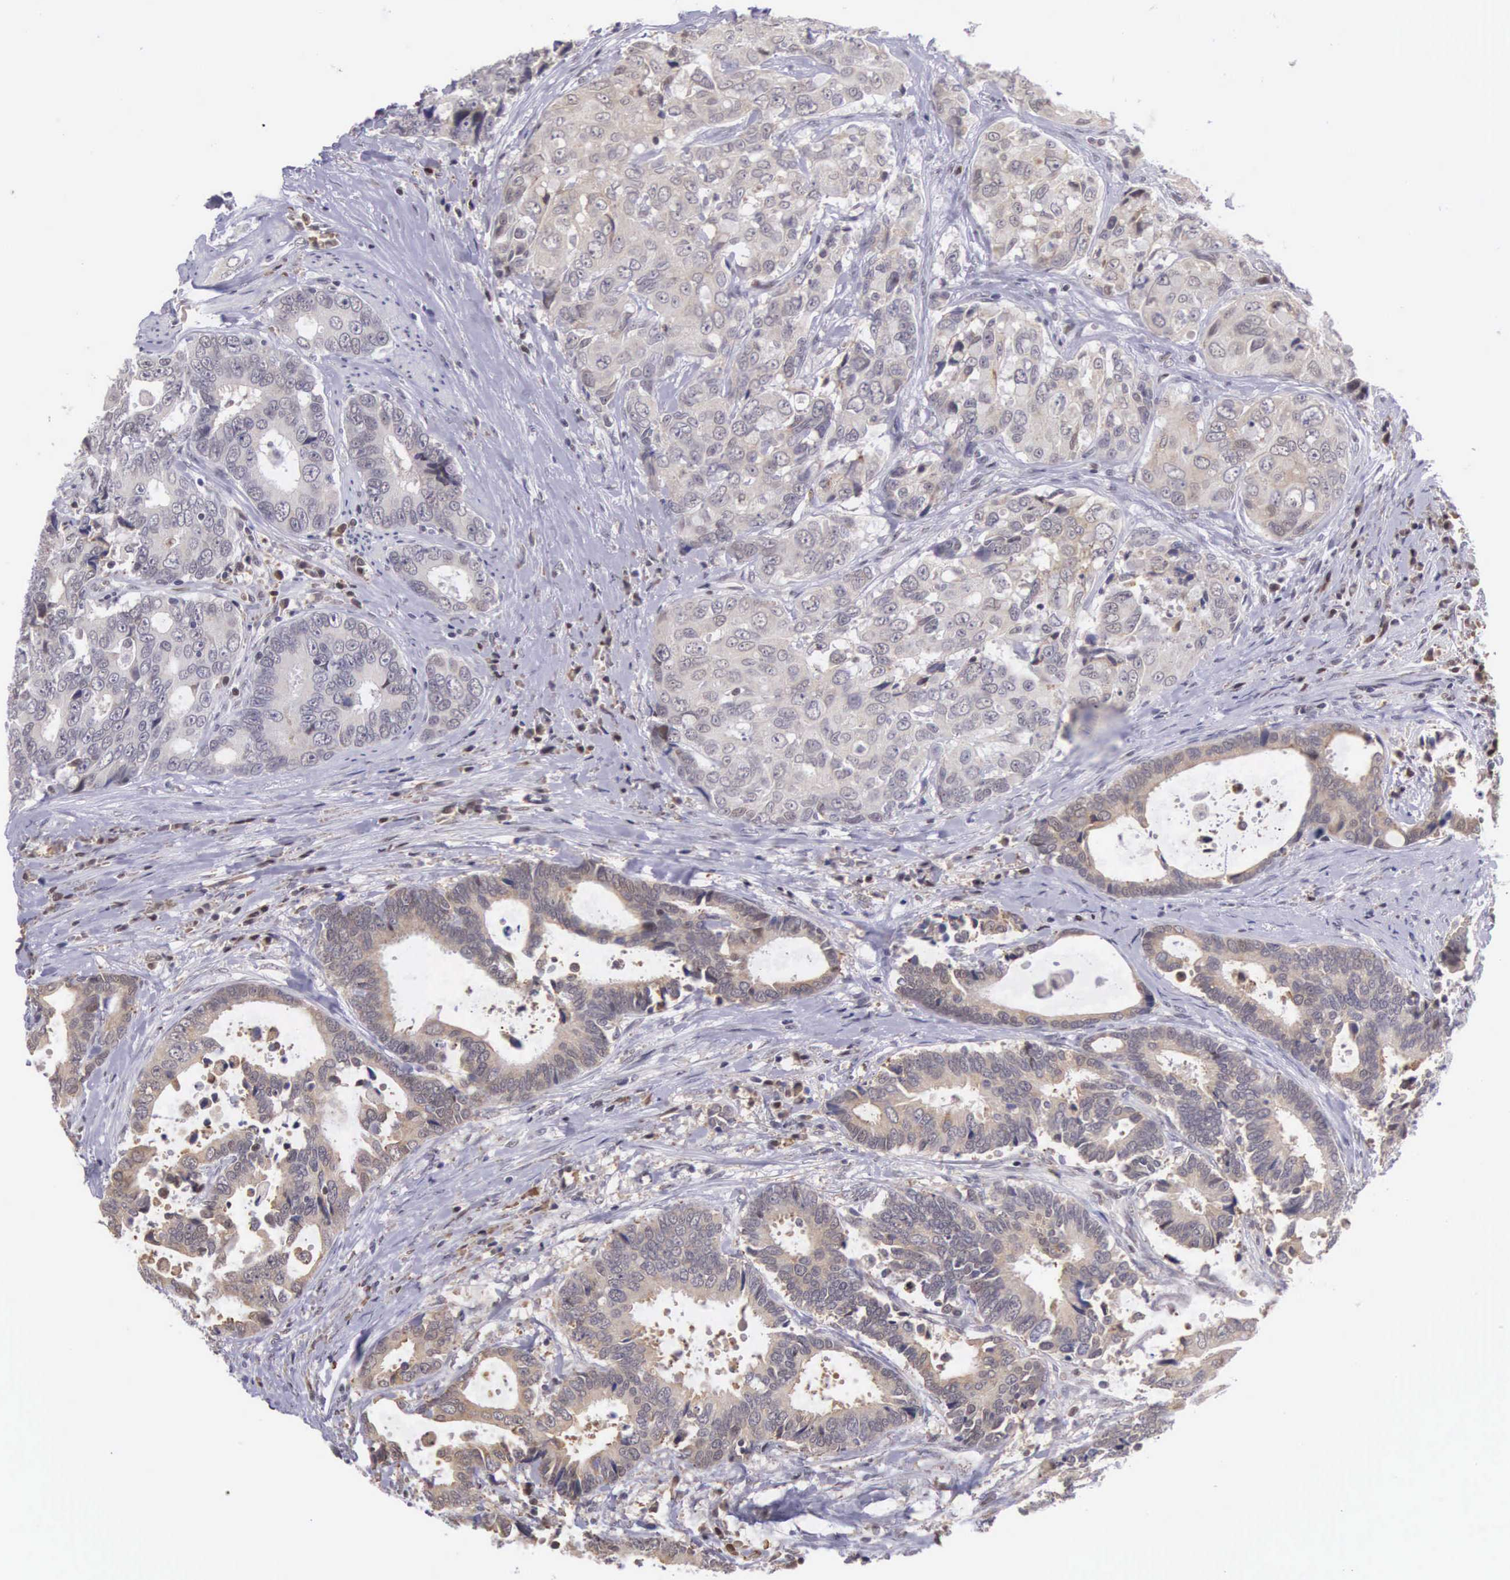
{"staining": {"intensity": "weak", "quantity": ">75%", "location": "cytoplasmic/membranous"}, "tissue": "colorectal cancer", "cell_type": "Tumor cells", "image_type": "cancer", "snomed": [{"axis": "morphology", "description": "Adenocarcinoma, NOS"}, {"axis": "topography", "description": "Rectum"}], "caption": "About >75% of tumor cells in human colorectal adenocarcinoma demonstrate weak cytoplasmic/membranous protein staining as visualized by brown immunohistochemical staining.", "gene": "SLC25A21", "patient": {"sex": "female", "age": 67}}